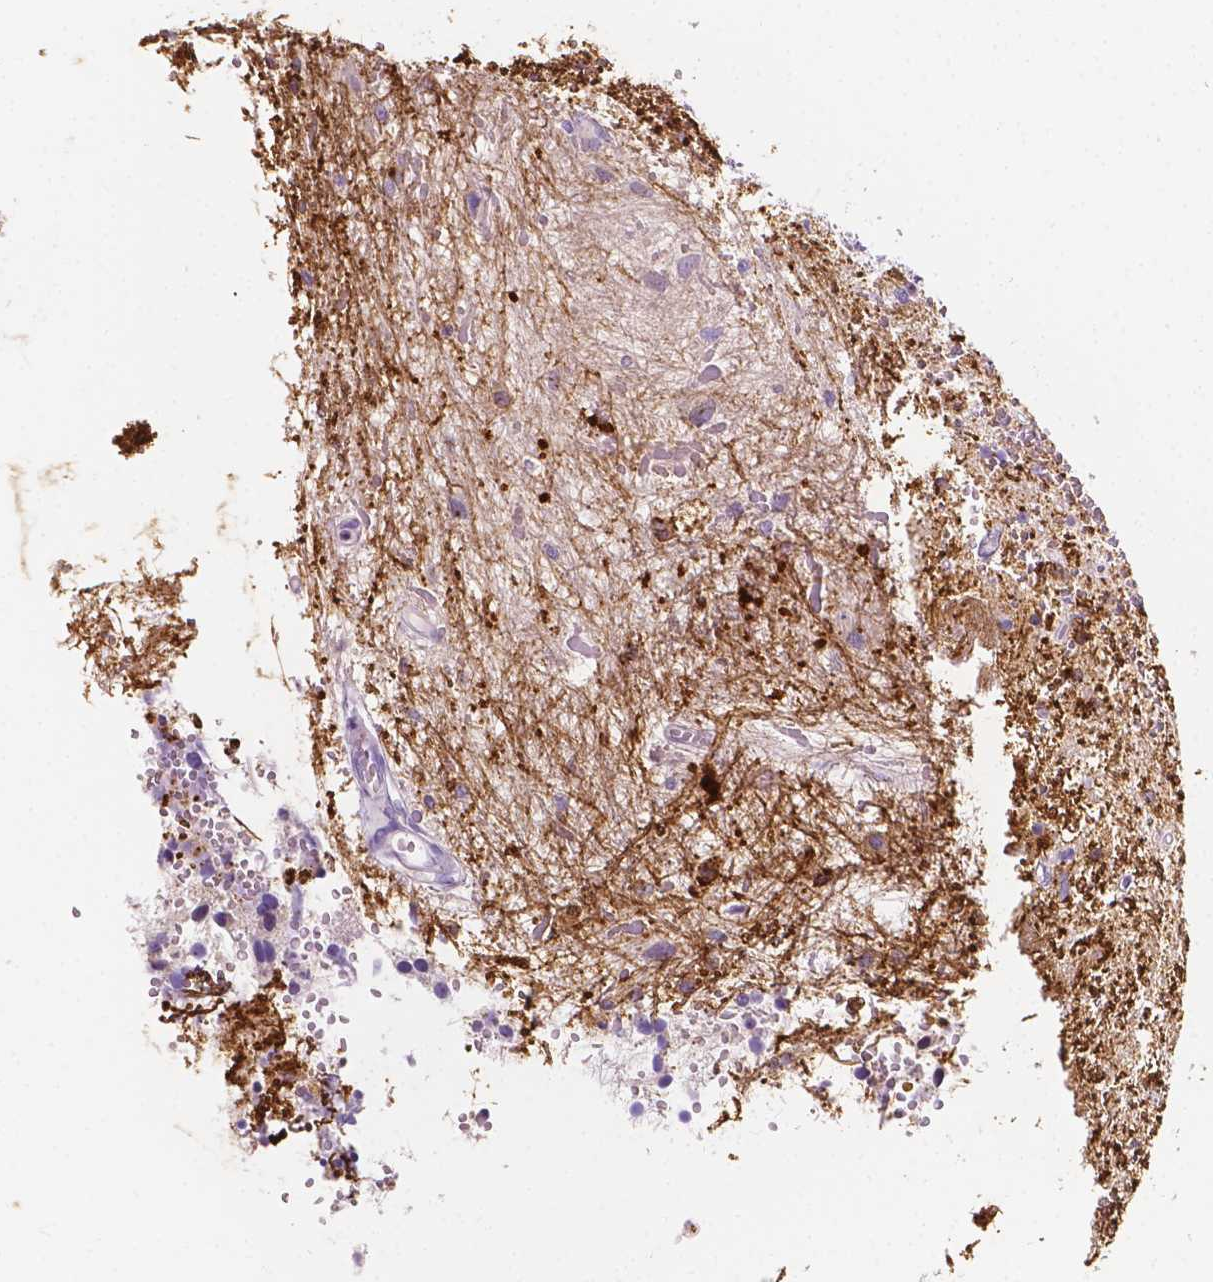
{"staining": {"intensity": "strong", "quantity": "<25%", "location": "cytoplasmic/membranous"}, "tissue": "glioma", "cell_type": "Tumor cells", "image_type": "cancer", "snomed": [{"axis": "morphology", "description": "Glioma, malignant, Low grade"}, {"axis": "topography", "description": "Cerebellum"}], "caption": "Glioma stained with DAB (3,3'-diaminobenzidine) immunohistochemistry displays medium levels of strong cytoplasmic/membranous staining in about <25% of tumor cells.", "gene": "SIRT2", "patient": {"sex": "female", "age": 14}}